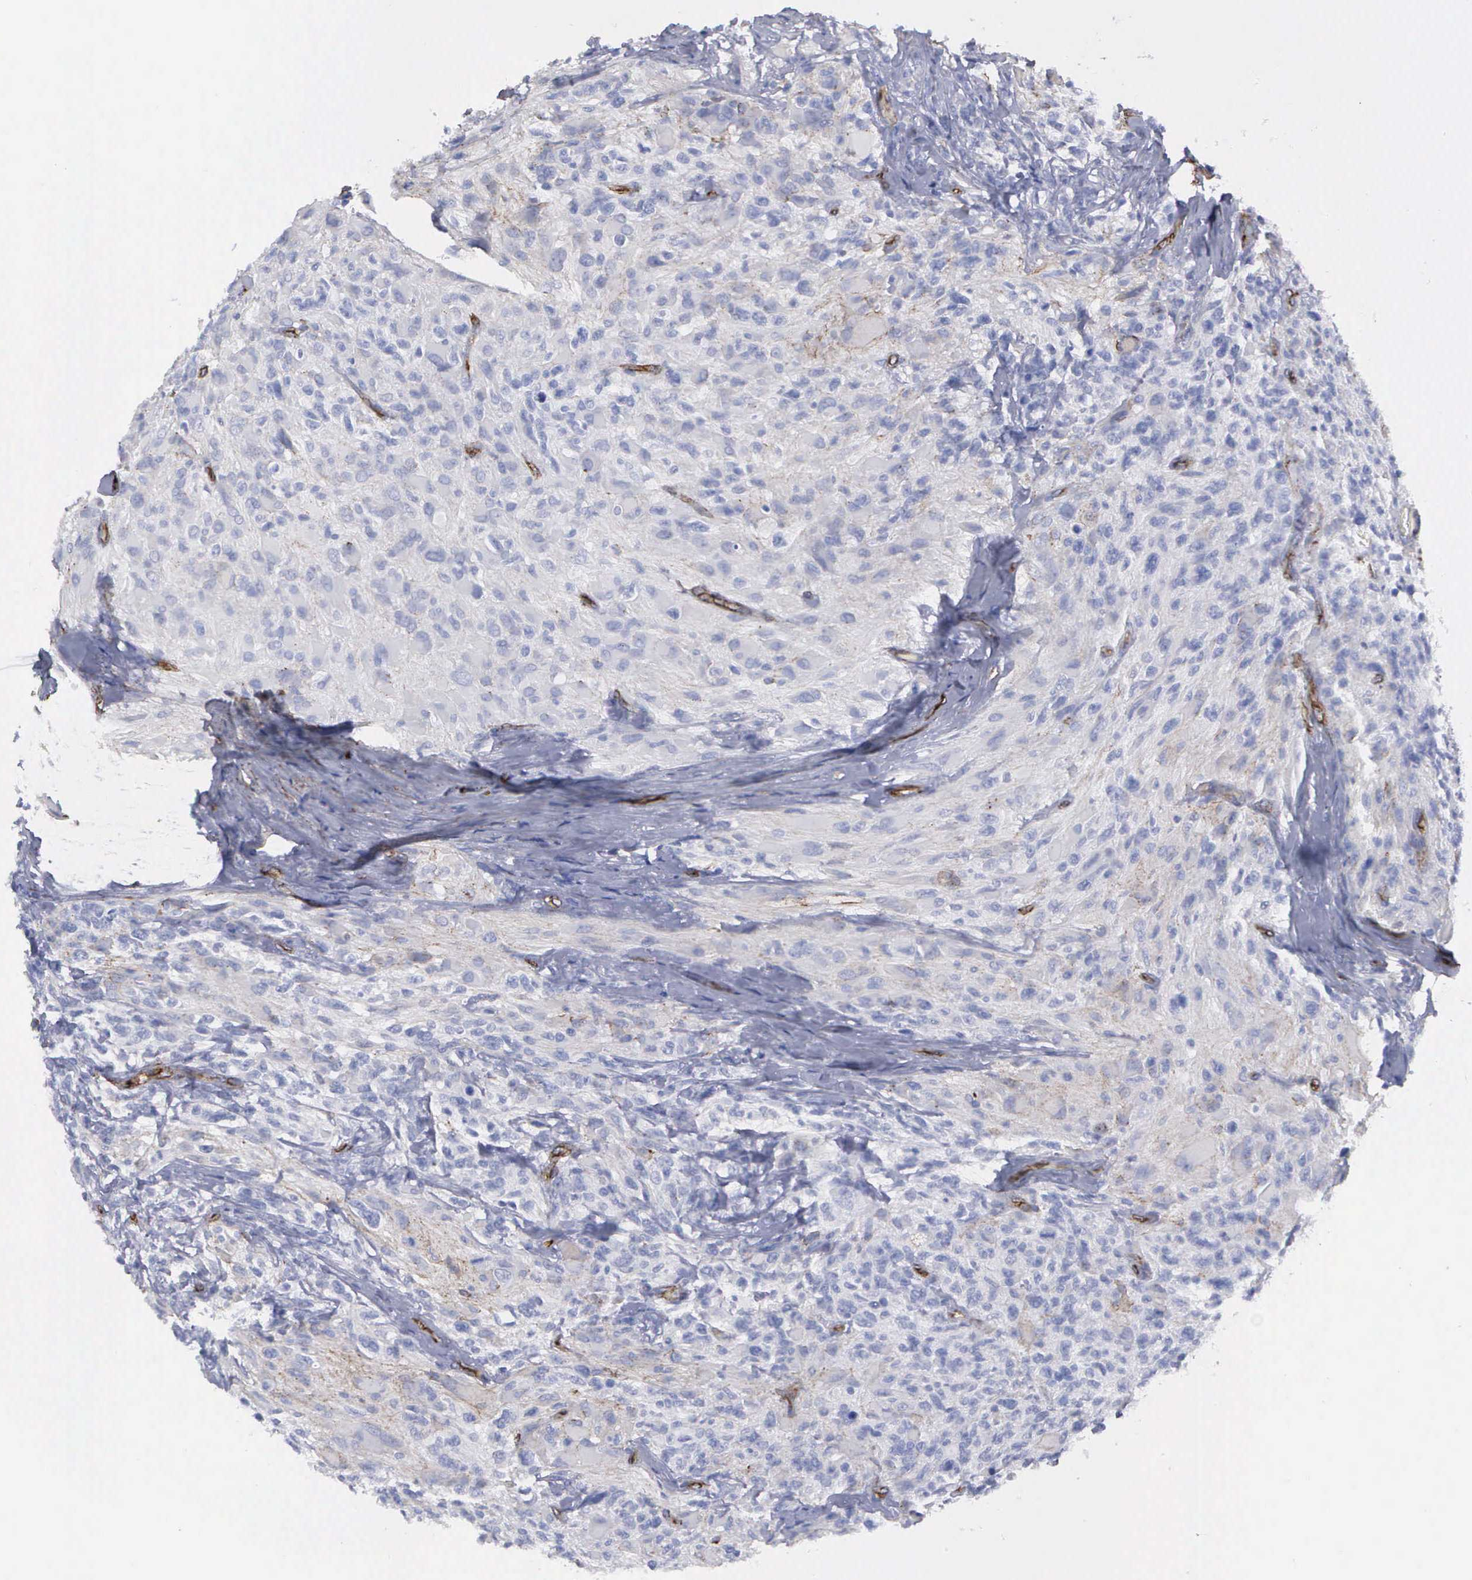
{"staining": {"intensity": "negative", "quantity": "none", "location": "none"}, "tissue": "glioma", "cell_type": "Tumor cells", "image_type": "cancer", "snomed": [{"axis": "morphology", "description": "Glioma, malignant, High grade"}, {"axis": "topography", "description": "Brain"}], "caption": "The image exhibits no staining of tumor cells in glioma. (Stains: DAB (3,3'-diaminobenzidine) immunohistochemistry with hematoxylin counter stain, Microscopy: brightfield microscopy at high magnification).", "gene": "MAGEB10", "patient": {"sex": "male", "age": 69}}